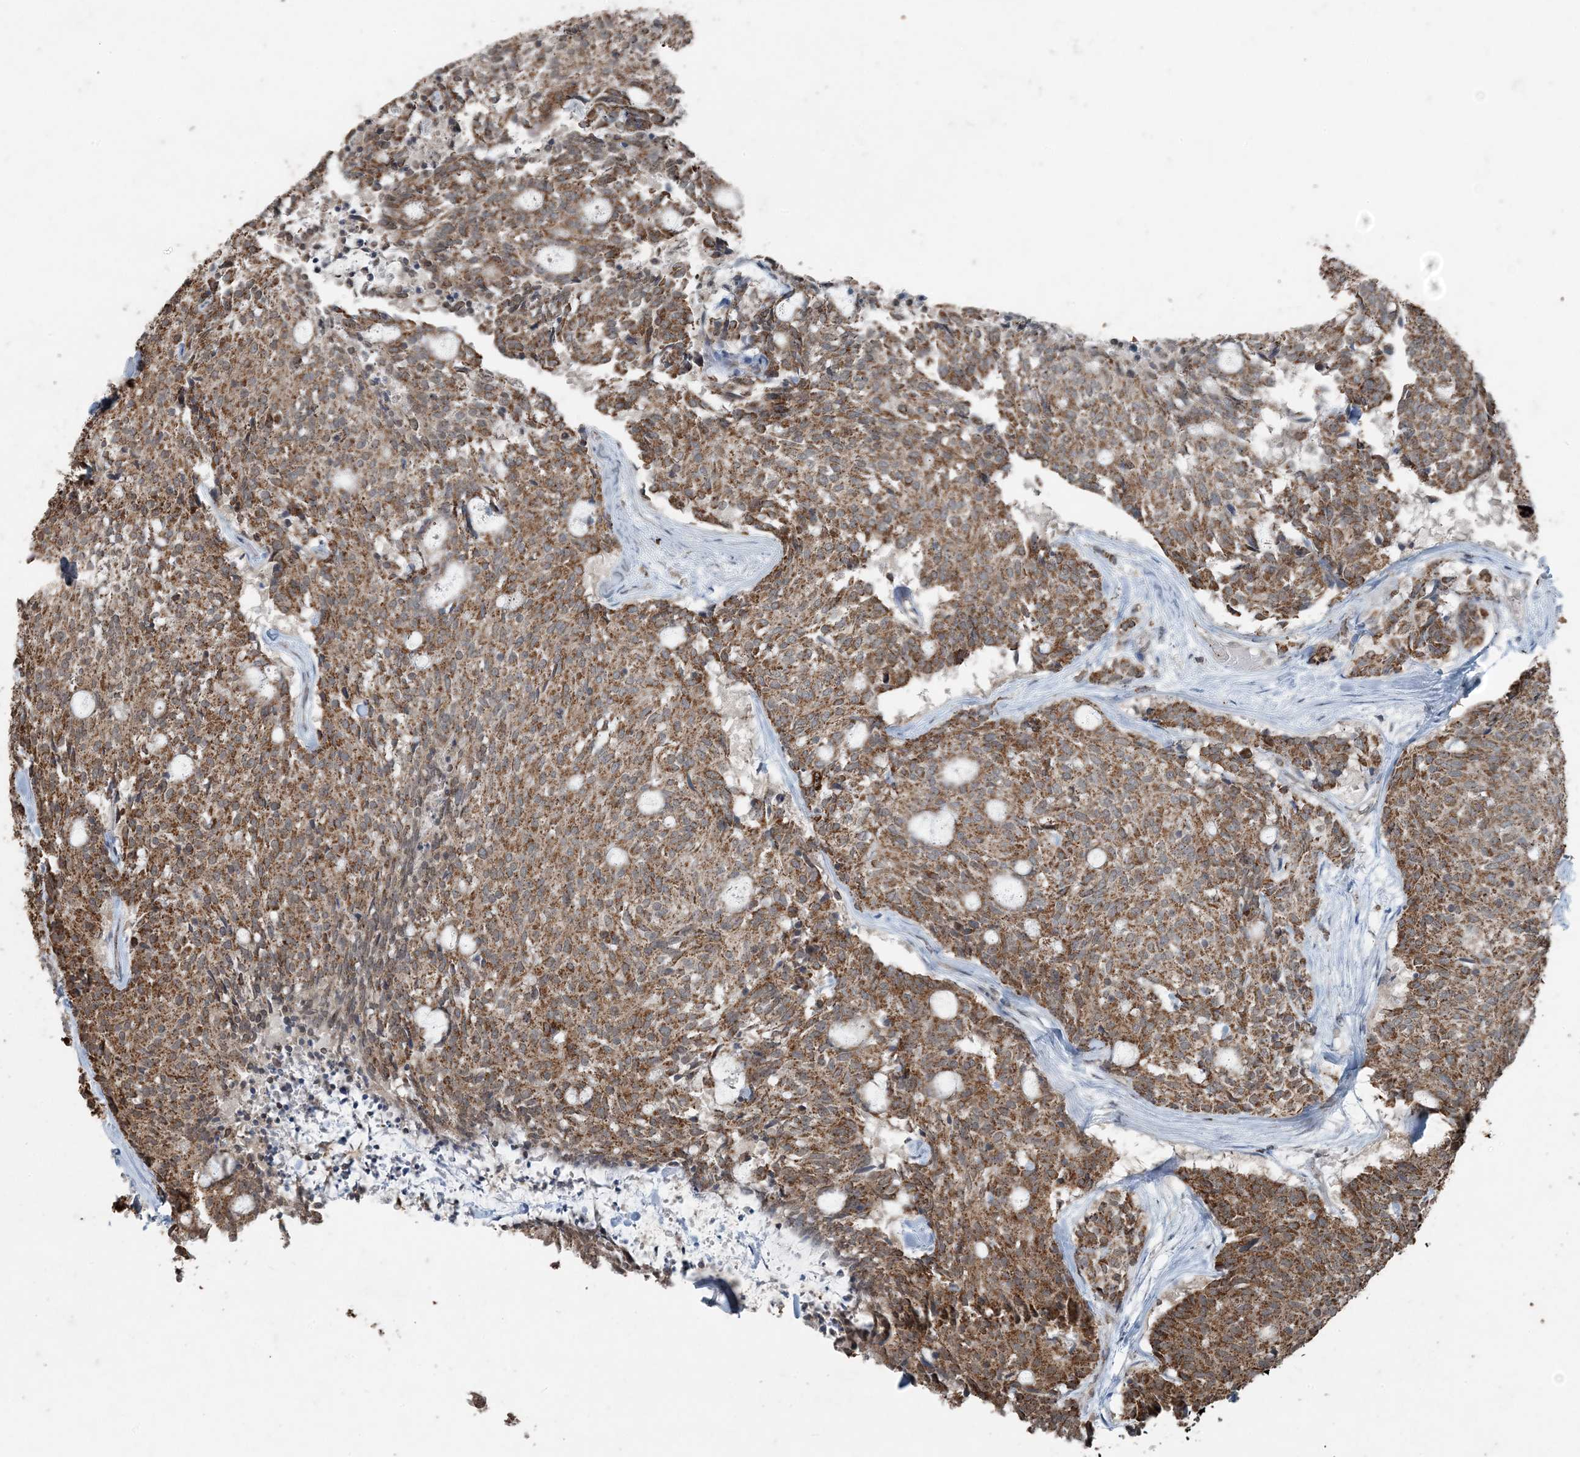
{"staining": {"intensity": "moderate", "quantity": ">75%", "location": "cytoplasmic/membranous"}, "tissue": "carcinoid", "cell_type": "Tumor cells", "image_type": "cancer", "snomed": [{"axis": "morphology", "description": "Carcinoid, malignant, NOS"}, {"axis": "topography", "description": "Pancreas"}], "caption": "High-magnification brightfield microscopy of carcinoid (malignant) stained with DAB (brown) and counterstained with hematoxylin (blue). tumor cells exhibit moderate cytoplasmic/membranous staining is seen in about>75% of cells.", "gene": "GNL1", "patient": {"sex": "female", "age": 54}}